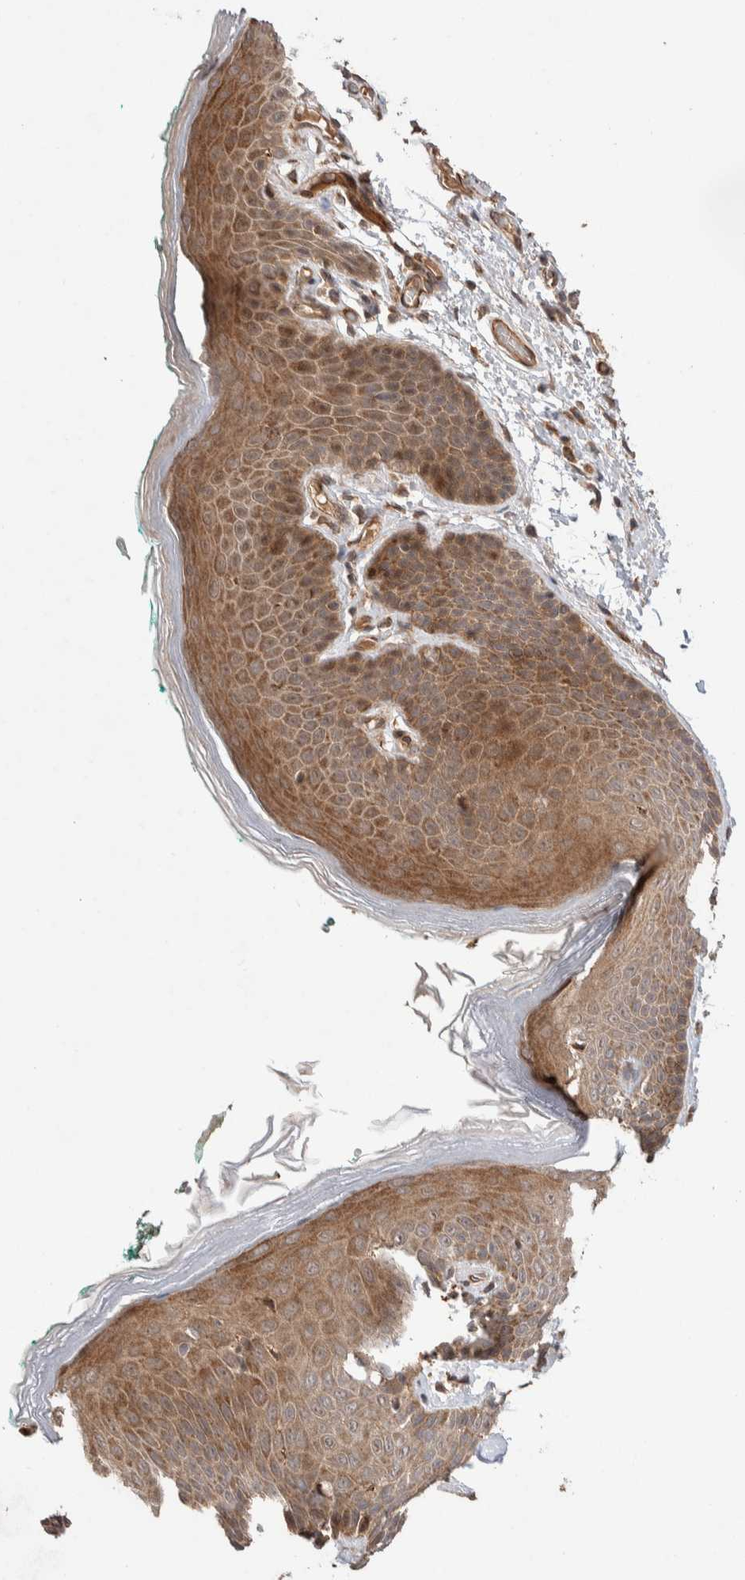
{"staining": {"intensity": "moderate", "quantity": ">75%", "location": "cytoplasmic/membranous,nuclear"}, "tissue": "skin", "cell_type": "Epidermal cells", "image_type": "normal", "snomed": [{"axis": "morphology", "description": "Normal tissue, NOS"}, {"axis": "topography", "description": "Anal"}], "caption": "Immunohistochemical staining of unremarkable human skin exhibits medium levels of moderate cytoplasmic/membranous,nuclear expression in about >75% of epidermal cells. Nuclei are stained in blue.", "gene": "PRDM15", "patient": {"sex": "male", "age": 74}}